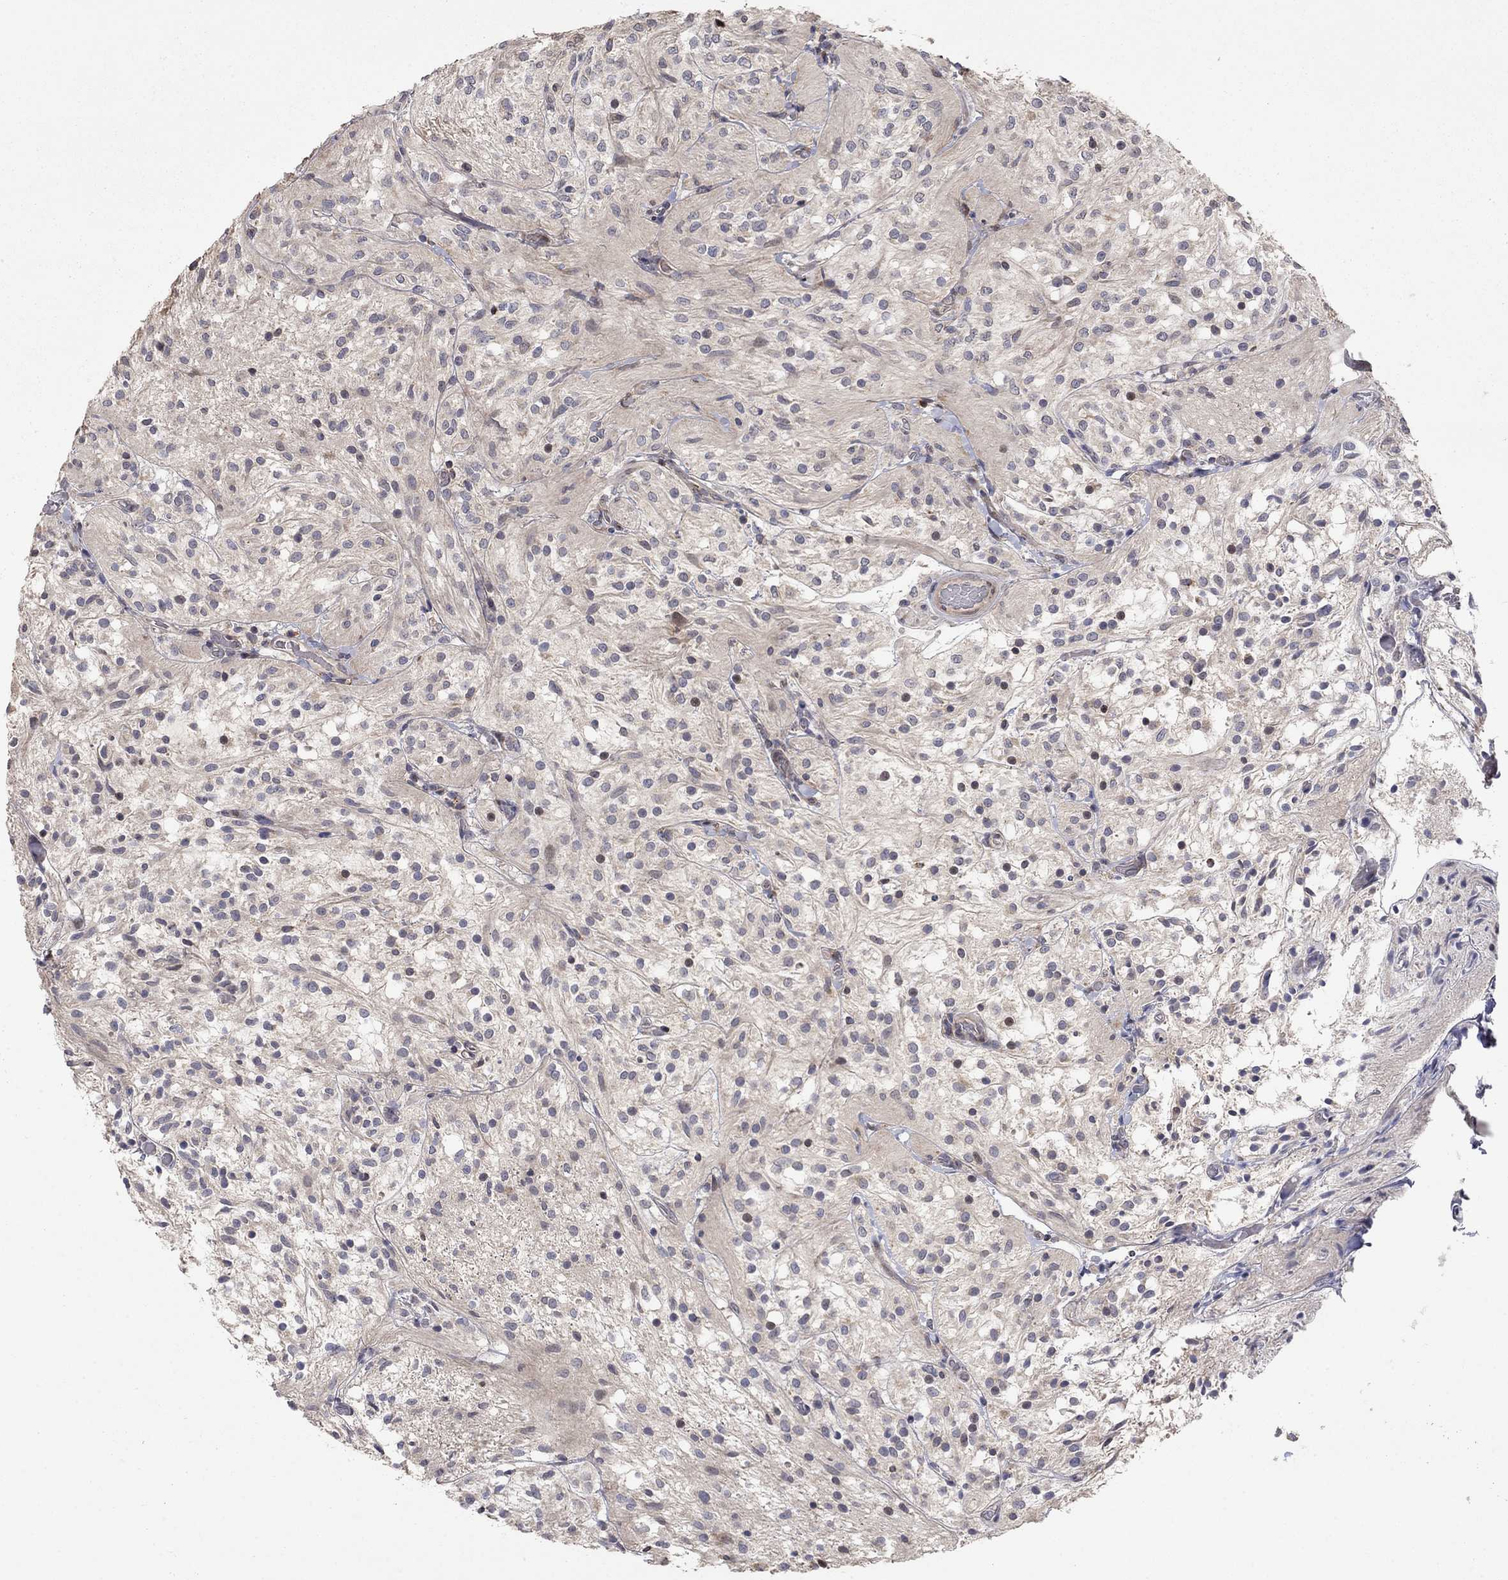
{"staining": {"intensity": "negative", "quantity": "none", "location": "none"}, "tissue": "glioma", "cell_type": "Tumor cells", "image_type": "cancer", "snomed": [{"axis": "morphology", "description": "Glioma, malignant, Low grade"}, {"axis": "topography", "description": "Brain"}], "caption": "There is no significant staining in tumor cells of glioma.", "gene": "LPCAT4", "patient": {"sex": "male", "age": 3}}